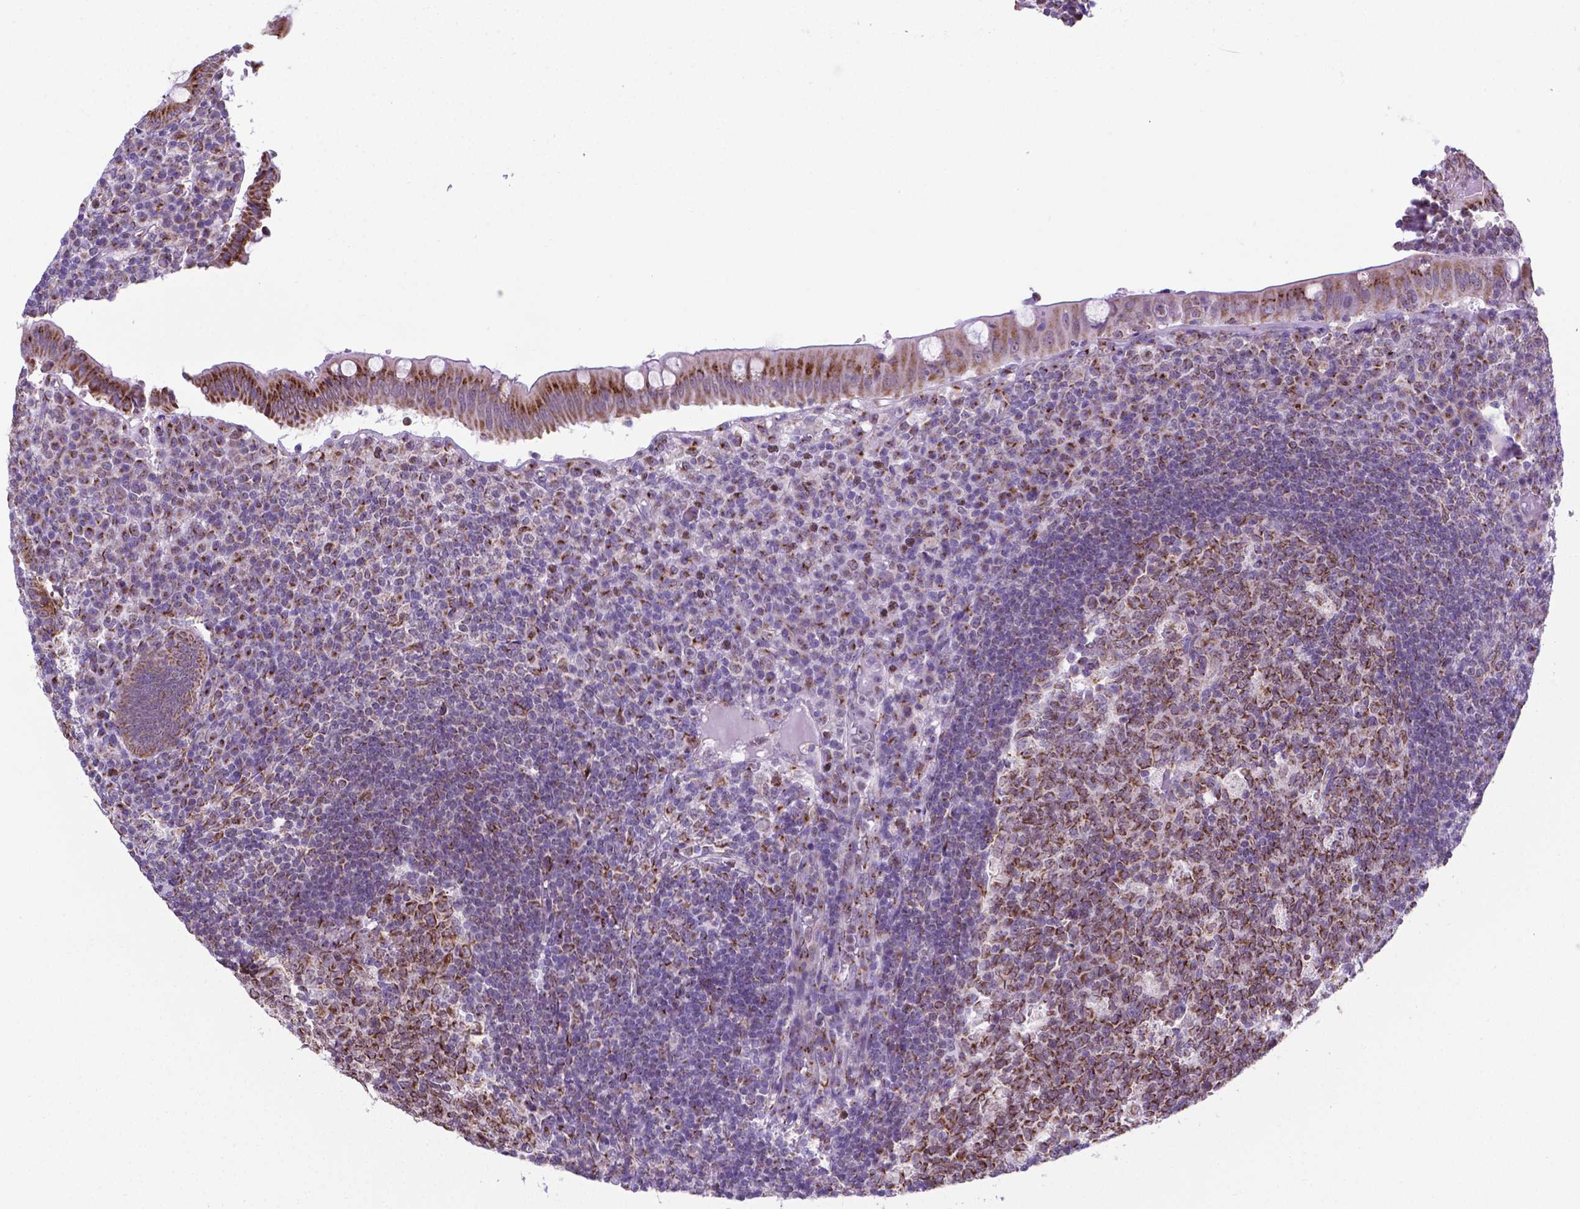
{"staining": {"intensity": "moderate", "quantity": ">75%", "location": "cytoplasmic/membranous"}, "tissue": "appendix", "cell_type": "Glandular cells", "image_type": "normal", "snomed": [{"axis": "morphology", "description": "Normal tissue, NOS"}, {"axis": "topography", "description": "Appendix"}], "caption": "Immunohistochemical staining of benign human appendix demonstrates moderate cytoplasmic/membranous protein positivity in approximately >75% of glandular cells. Immunohistochemistry stains the protein in brown and the nuclei are stained blue.", "gene": "MRPL10", "patient": {"sex": "male", "age": 18}}